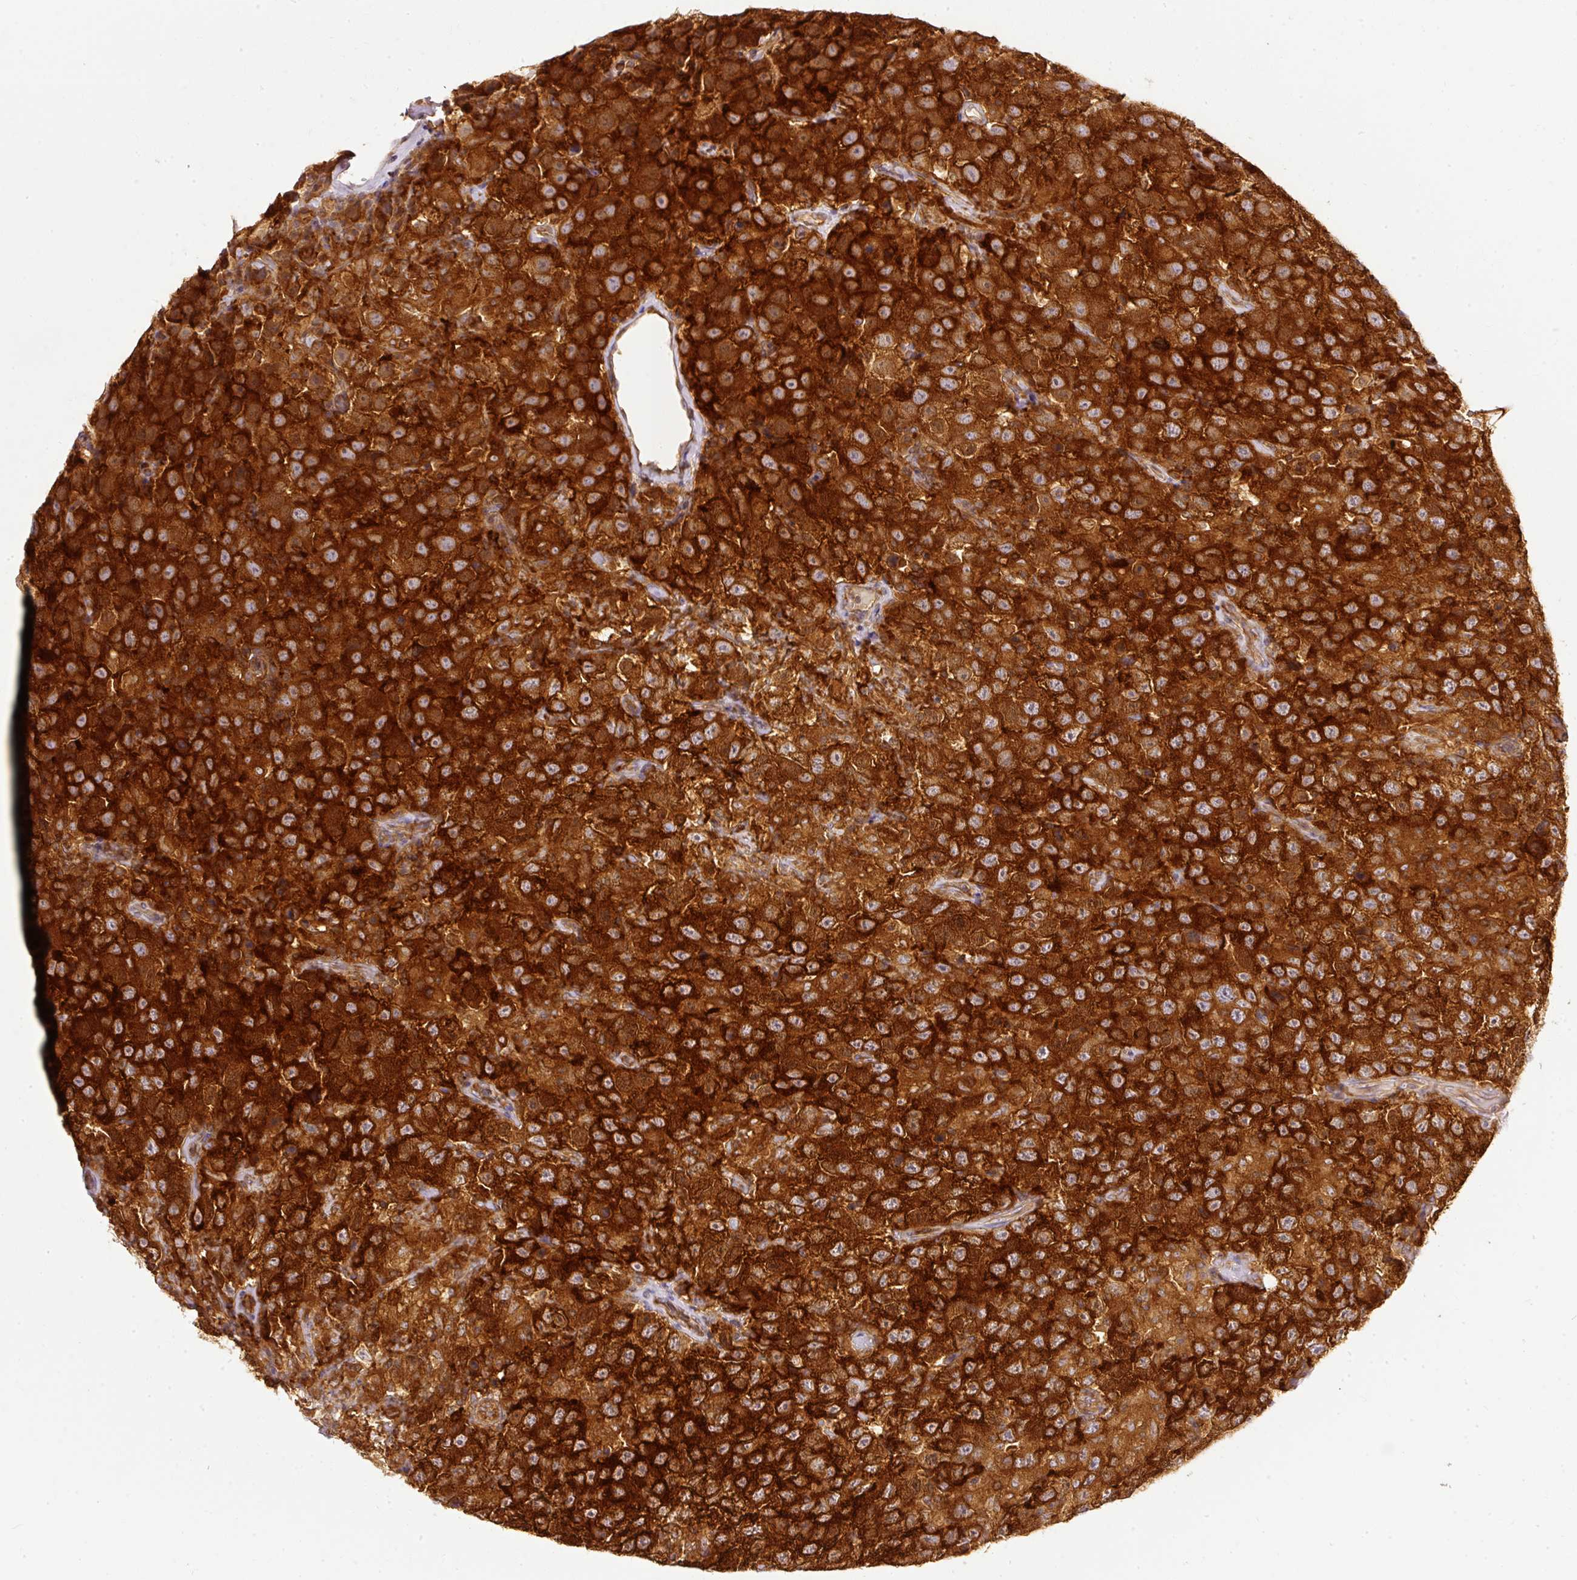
{"staining": {"intensity": "strong", "quantity": ">75%", "location": "cytoplasmic/membranous"}, "tissue": "testis cancer", "cell_type": "Tumor cells", "image_type": "cancer", "snomed": [{"axis": "morphology", "description": "Seminoma, NOS"}, {"axis": "topography", "description": "Testis"}], "caption": "DAB (3,3'-diaminobenzidine) immunohistochemical staining of human seminoma (testis) demonstrates strong cytoplasmic/membranous protein expression in about >75% of tumor cells.", "gene": "ARMH3", "patient": {"sex": "male", "age": 41}}